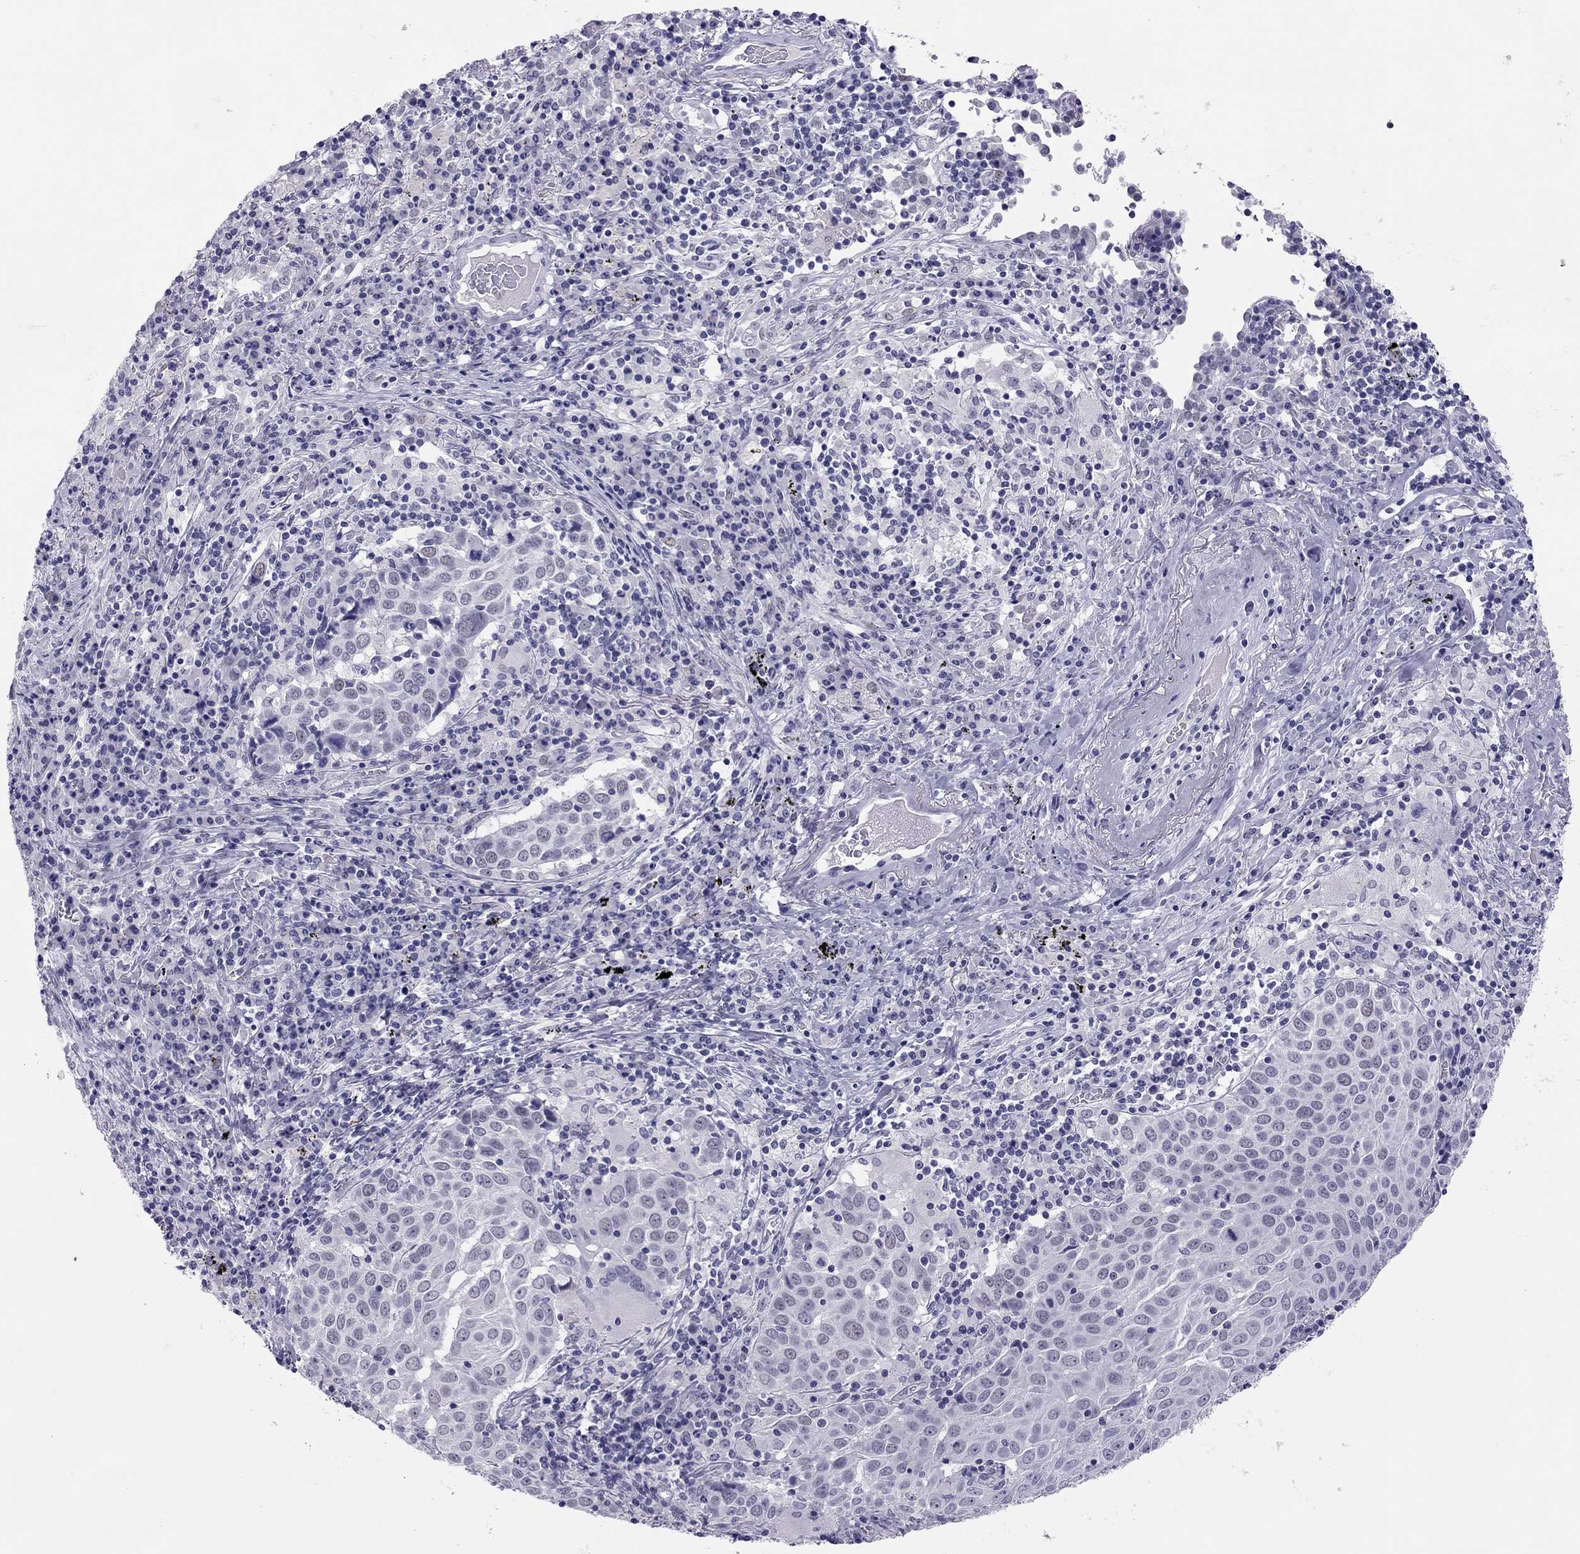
{"staining": {"intensity": "weak", "quantity": "<25%", "location": "nuclear"}, "tissue": "lung cancer", "cell_type": "Tumor cells", "image_type": "cancer", "snomed": [{"axis": "morphology", "description": "Squamous cell carcinoma, NOS"}, {"axis": "topography", "description": "Lung"}], "caption": "This is an immunohistochemistry photomicrograph of human lung cancer. There is no expression in tumor cells.", "gene": "PHOX2A", "patient": {"sex": "male", "age": 57}}